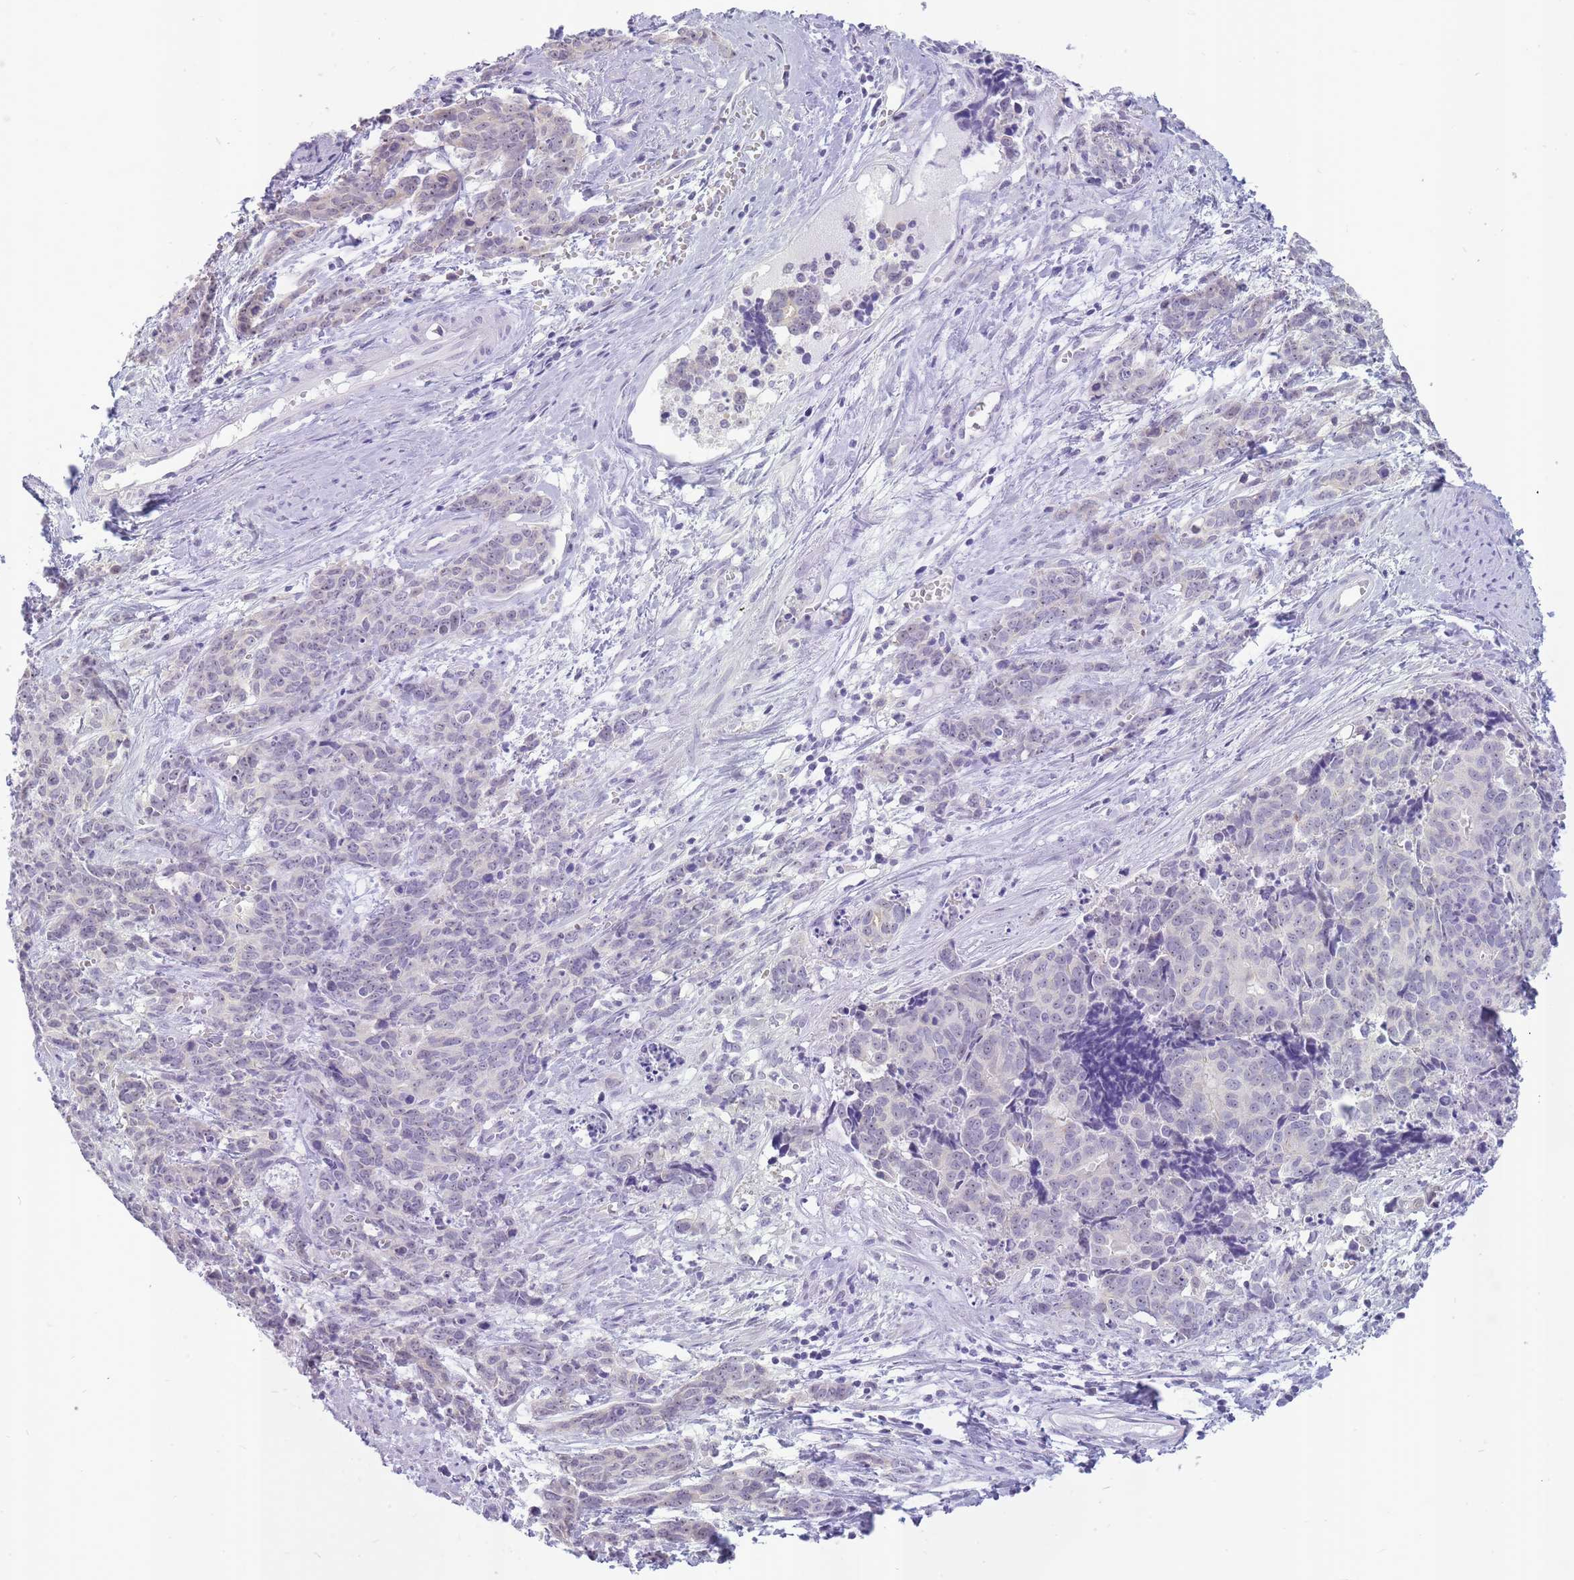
{"staining": {"intensity": "negative", "quantity": "none", "location": "none"}, "tissue": "cervical cancer", "cell_type": "Tumor cells", "image_type": "cancer", "snomed": [{"axis": "morphology", "description": "Squamous cell carcinoma, NOS"}, {"axis": "topography", "description": "Cervix"}], "caption": "An immunohistochemistry image of squamous cell carcinoma (cervical) is shown. There is no staining in tumor cells of squamous cell carcinoma (cervical).", "gene": "INS", "patient": {"sex": "female", "age": 60}}